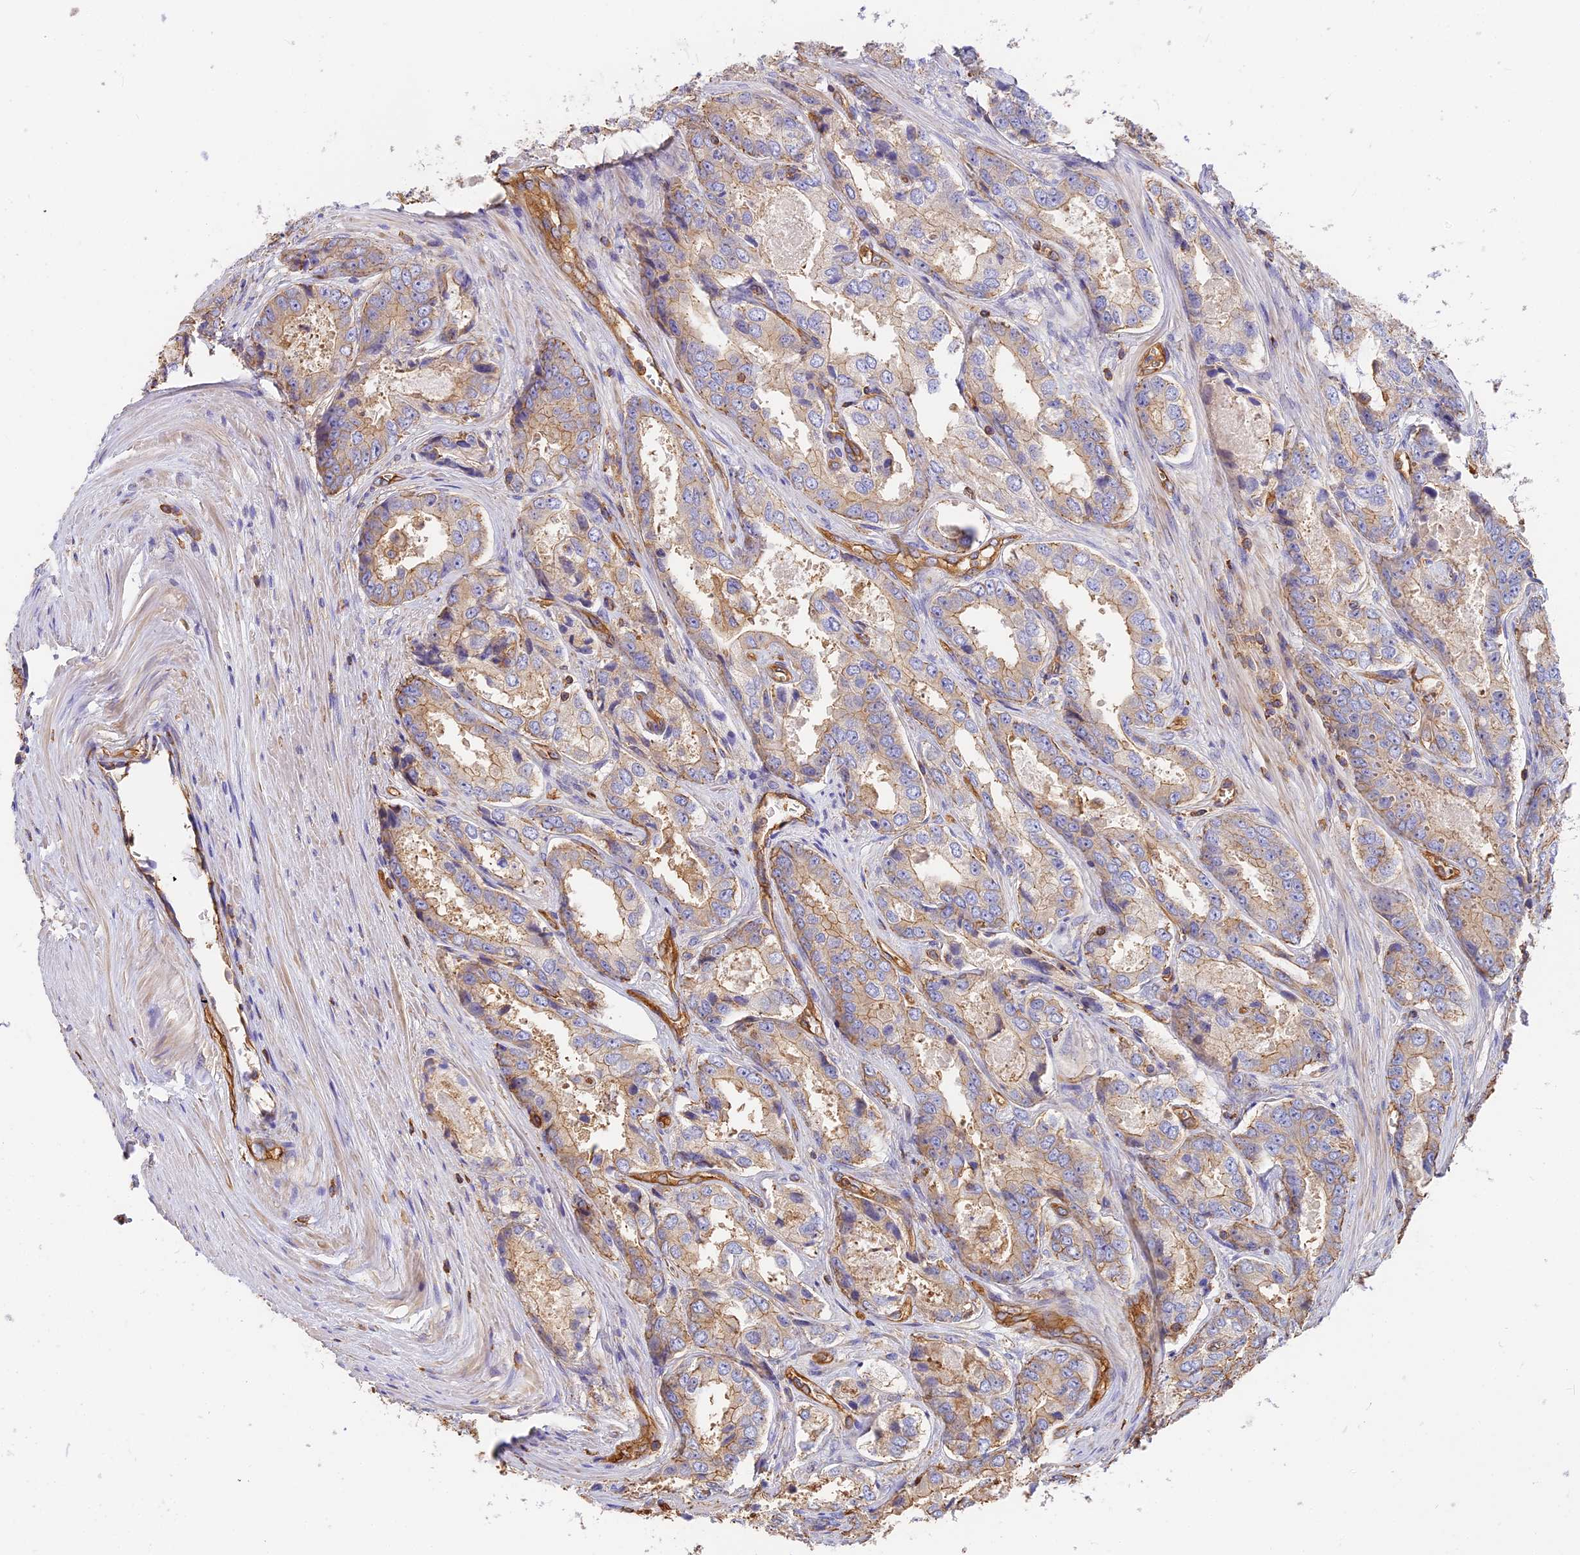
{"staining": {"intensity": "weak", "quantity": ">75%", "location": "cytoplasmic/membranous"}, "tissue": "prostate cancer", "cell_type": "Tumor cells", "image_type": "cancer", "snomed": [{"axis": "morphology", "description": "Adenocarcinoma, Low grade"}, {"axis": "topography", "description": "Prostate"}], "caption": "A low amount of weak cytoplasmic/membranous positivity is identified in about >75% of tumor cells in prostate low-grade adenocarcinoma tissue.", "gene": "VPS18", "patient": {"sex": "male", "age": 68}}